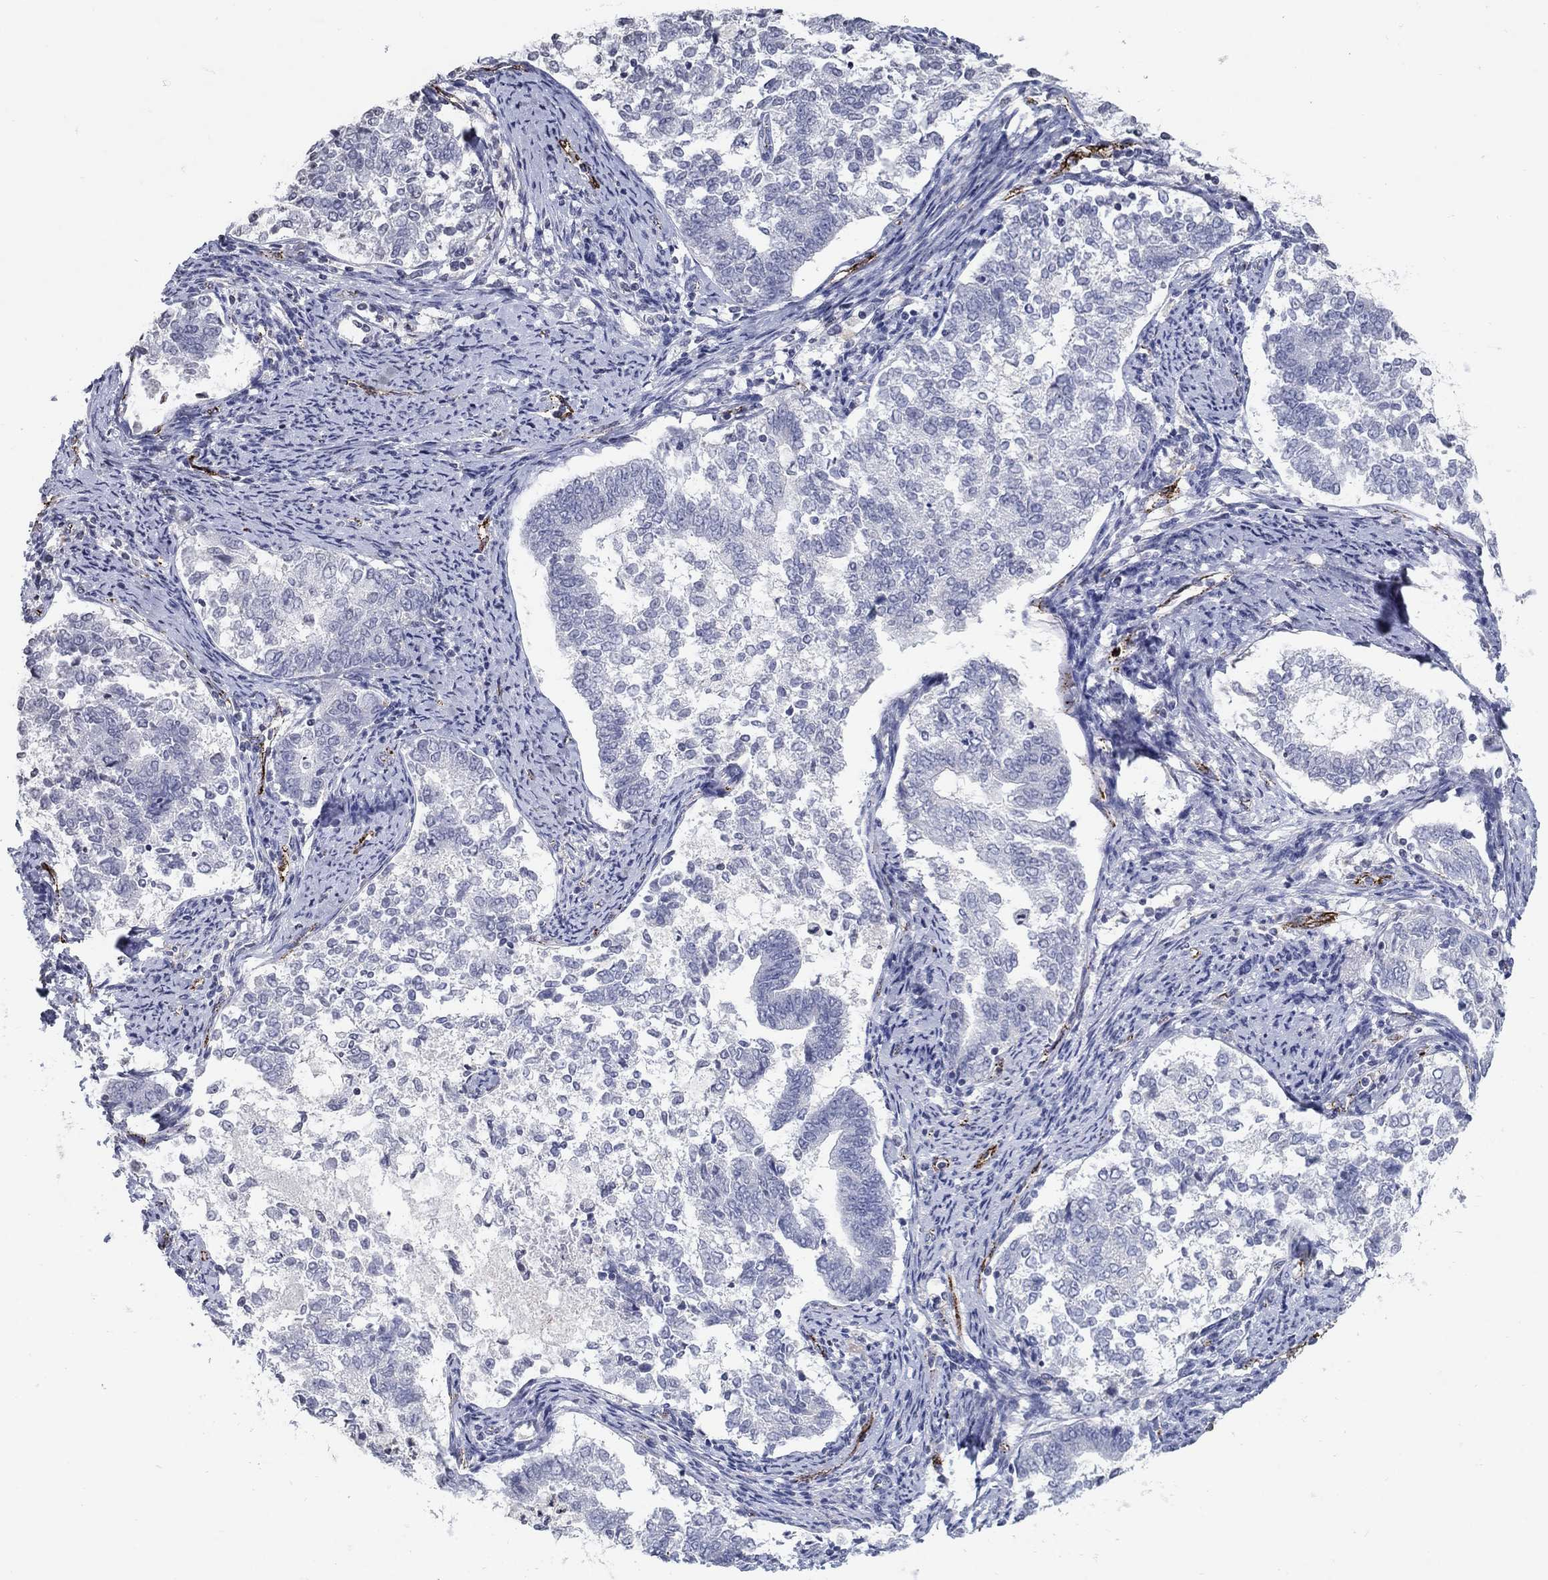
{"staining": {"intensity": "negative", "quantity": "none", "location": "none"}, "tissue": "endometrial cancer", "cell_type": "Tumor cells", "image_type": "cancer", "snomed": [{"axis": "morphology", "description": "Adenocarcinoma, NOS"}, {"axis": "topography", "description": "Endometrium"}], "caption": "Tumor cells are negative for protein expression in human endometrial cancer (adenocarcinoma).", "gene": "TINAG", "patient": {"sex": "female", "age": 65}}